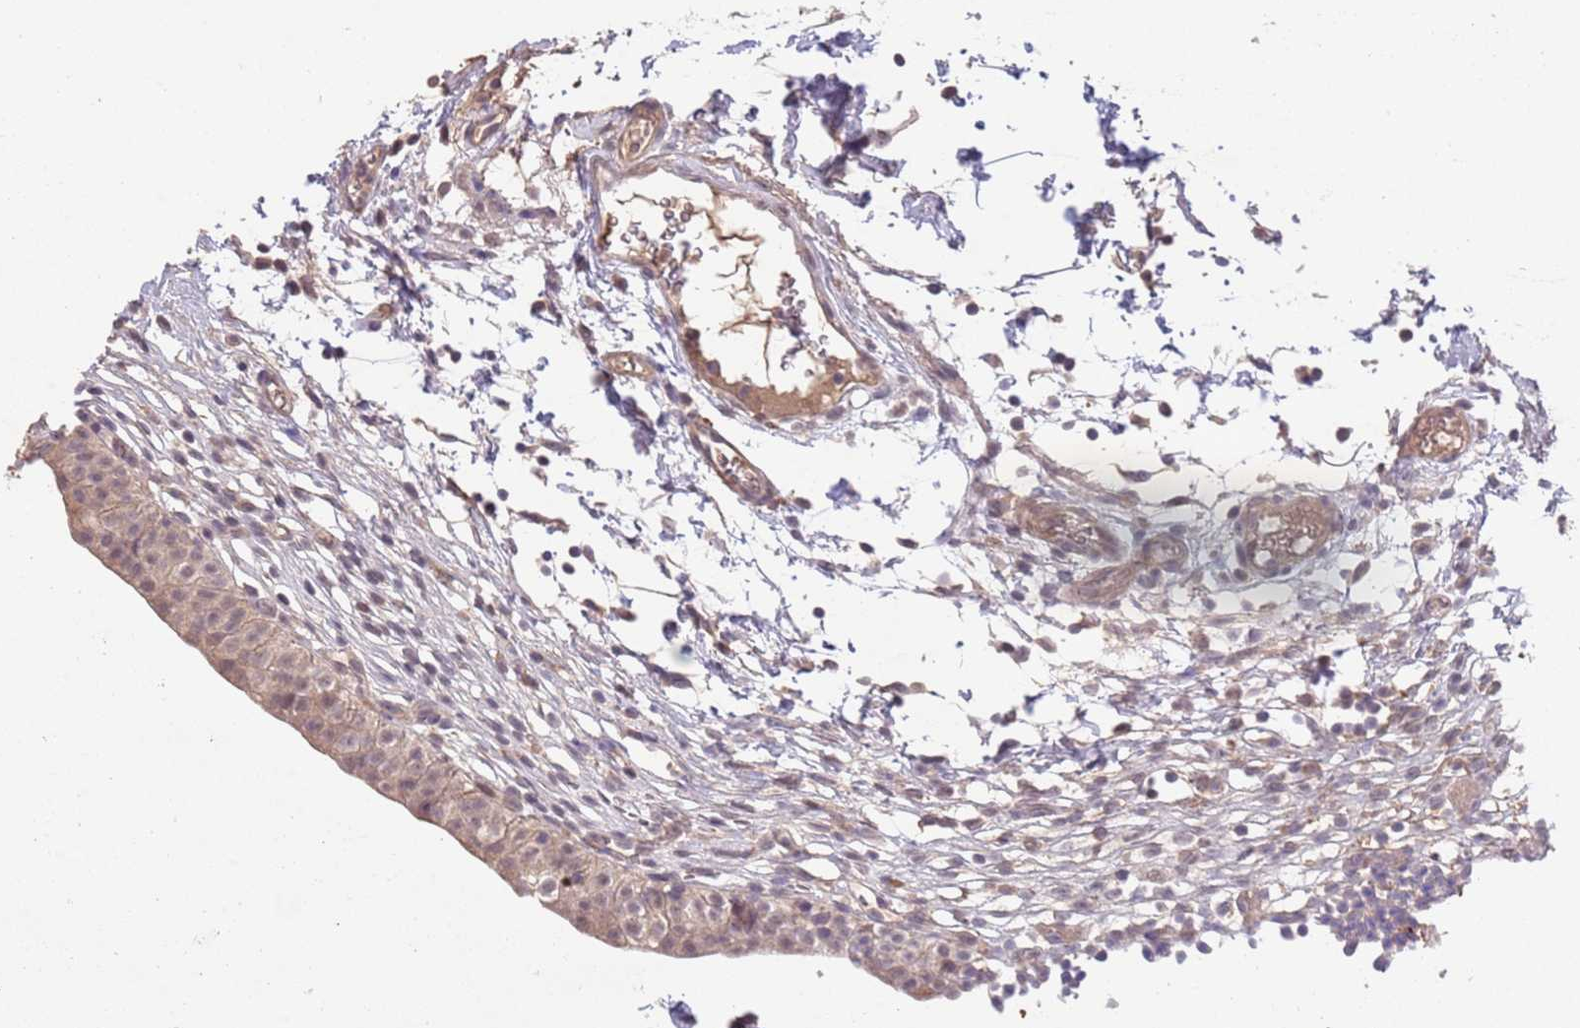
{"staining": {"intensity": "moderate", "quantity": "25%-75%", "location": "nuclear"}, "tissue": "urinary bladder", "cell_type": "Urothelial cells", "image_type": "normal", "snomed": [{"axis": "morphology", "description": "Normal tissue, NOS"}, {"axis": "topography", "description": "Urinary bladder"}, {"axis": "topography", "description": "Peripheral nerve tissue"}], "caption": "Protein analysis of benign urinary bladder shows moderate nuclear staining in approximately 25%-75% of urothelial cells.", "gene": "MEI1", "patient": {"sex": "male", "age": 55}}